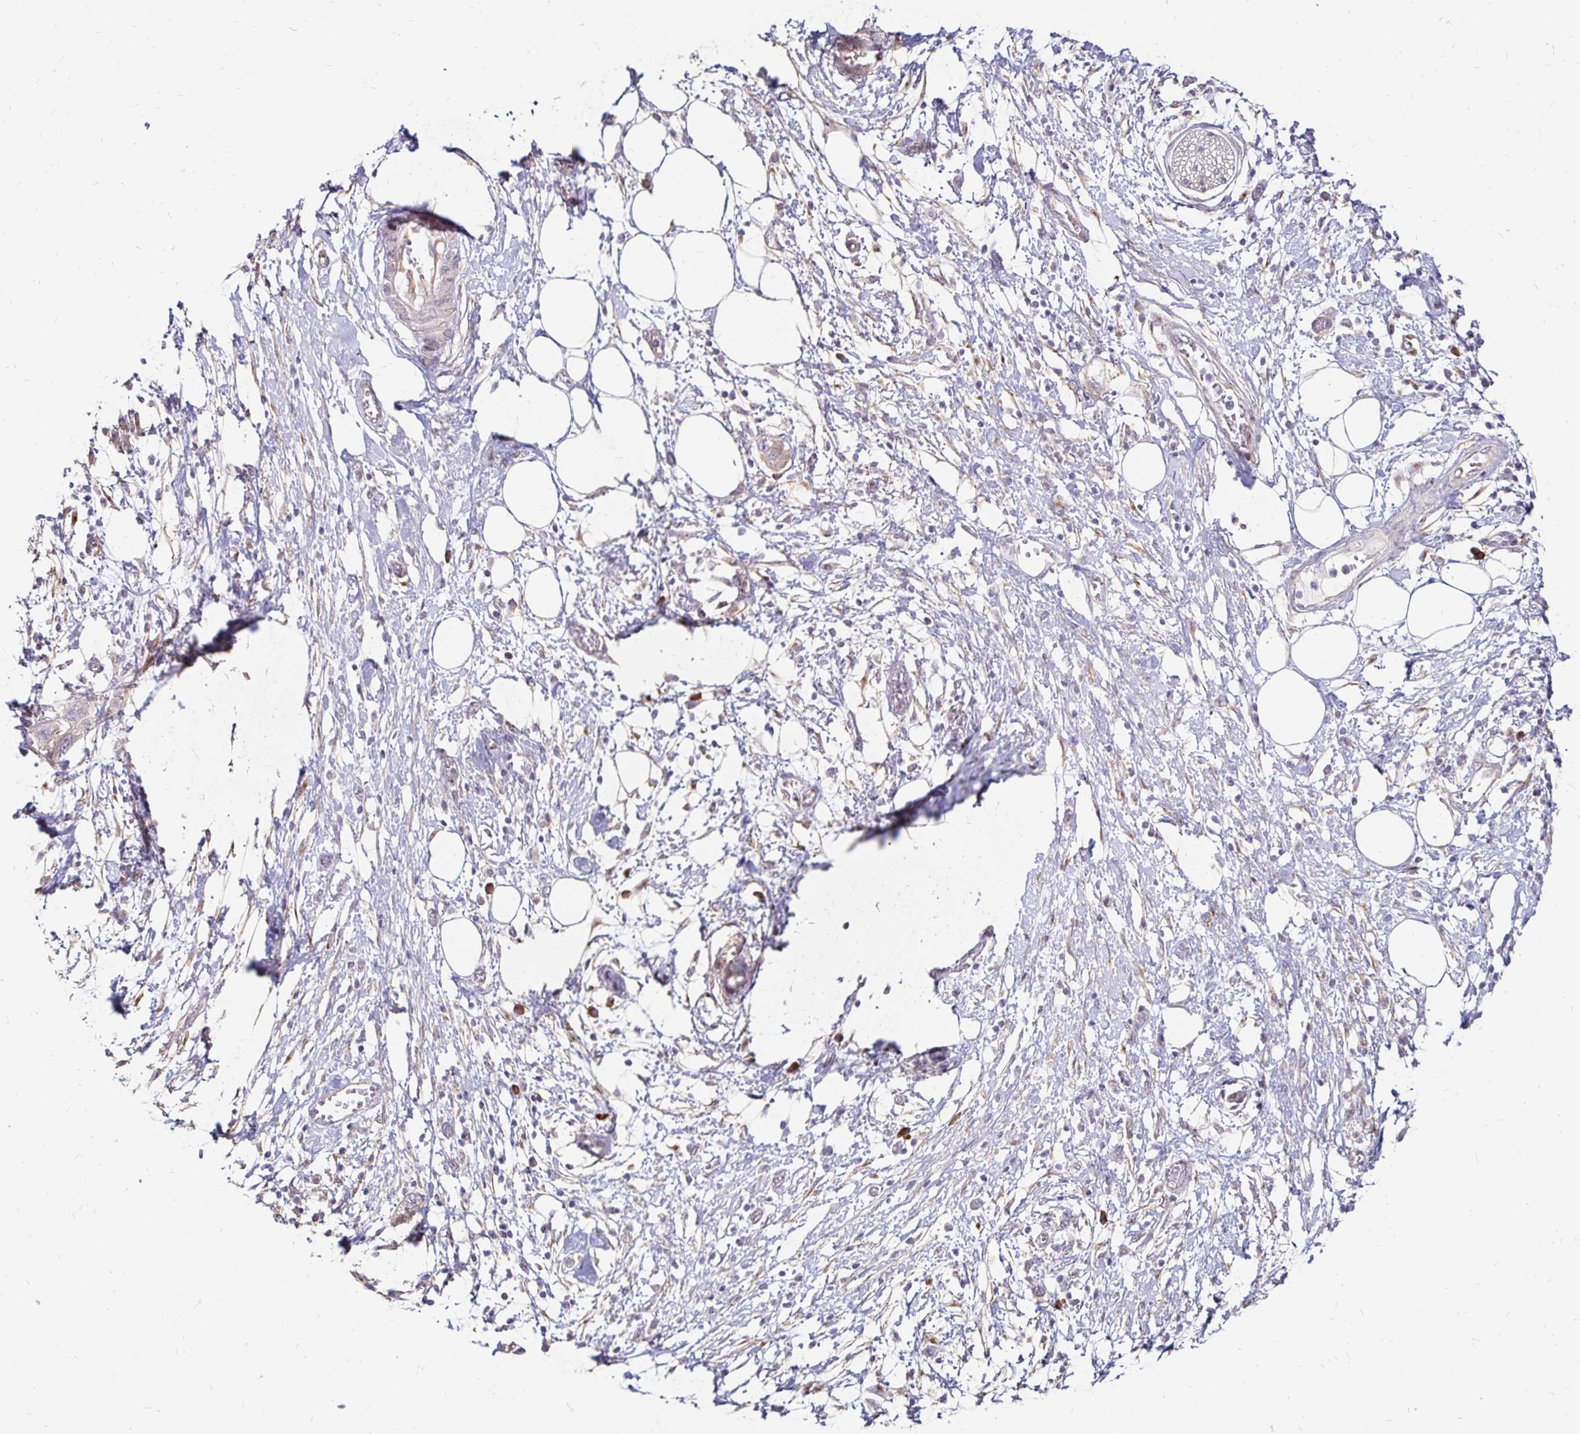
{"staining": {"intensity": "negative", "quantity": "none", "location": "none"}, "tissue": "pancreatic cancer", "cell_type": "Tumor cells", "image_type": "cancer", "snomed": [{"axis": "morphology", "description": "Adenocarcinoma, NOS"}, {"axis": "topography", "description": "Pancreas"}], "caption": "IHC micrograph of neoplastic tissue: human pancreatic cancer stained with DAB (3,3'-diaminobenzidine) reveals no significant protein expression in tumor cells.", "gene": "PRIMA1", "patient": {"sex": "female", "age": 72}}